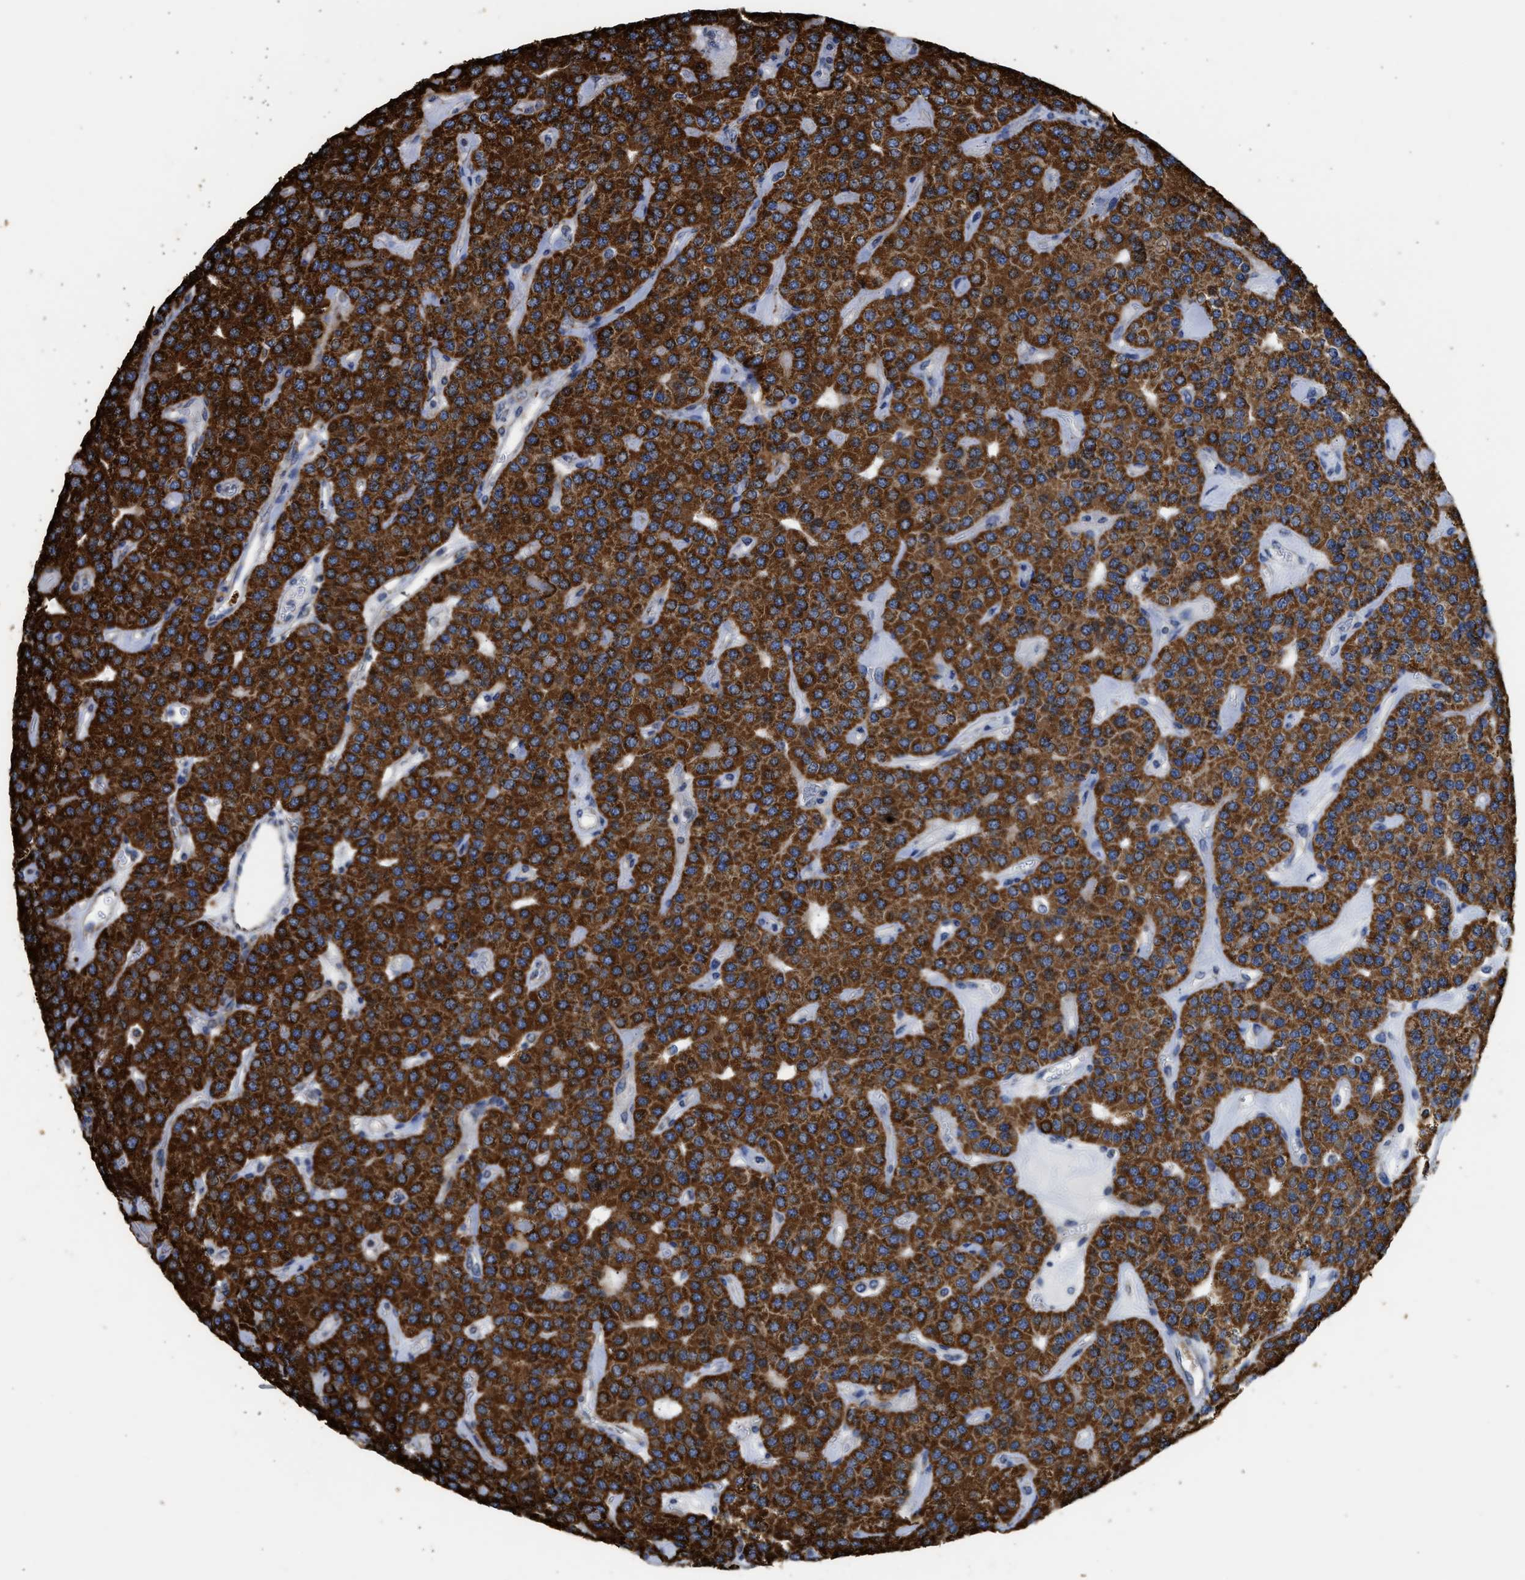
{"staining": {"intensity": "strong", "quantity": ">75%", "location": "cytoplasmic/membranous"}, "tissue": "parathyroid gland", "cell_type": "Glandular cells", "image_type": "normal", "snomed": [{"axis": "morphology", "description": "Normal tissue, NOS"}, {"axis": "morphology", "description": "Adenoma, NOS"}, {"axis": "topography", "description": "Parathyroid gland"}], "caption": "Protein staining shows strong cytoplasmic/membranous staining in about >75% of glandular cells in unremarkable parathyroid gland. Immunohistochemistry stains the protein of interest in brown and the nuclei are stained blue.", "gene": "CYCS", "patient": {"sex": "female", "age": 86}}